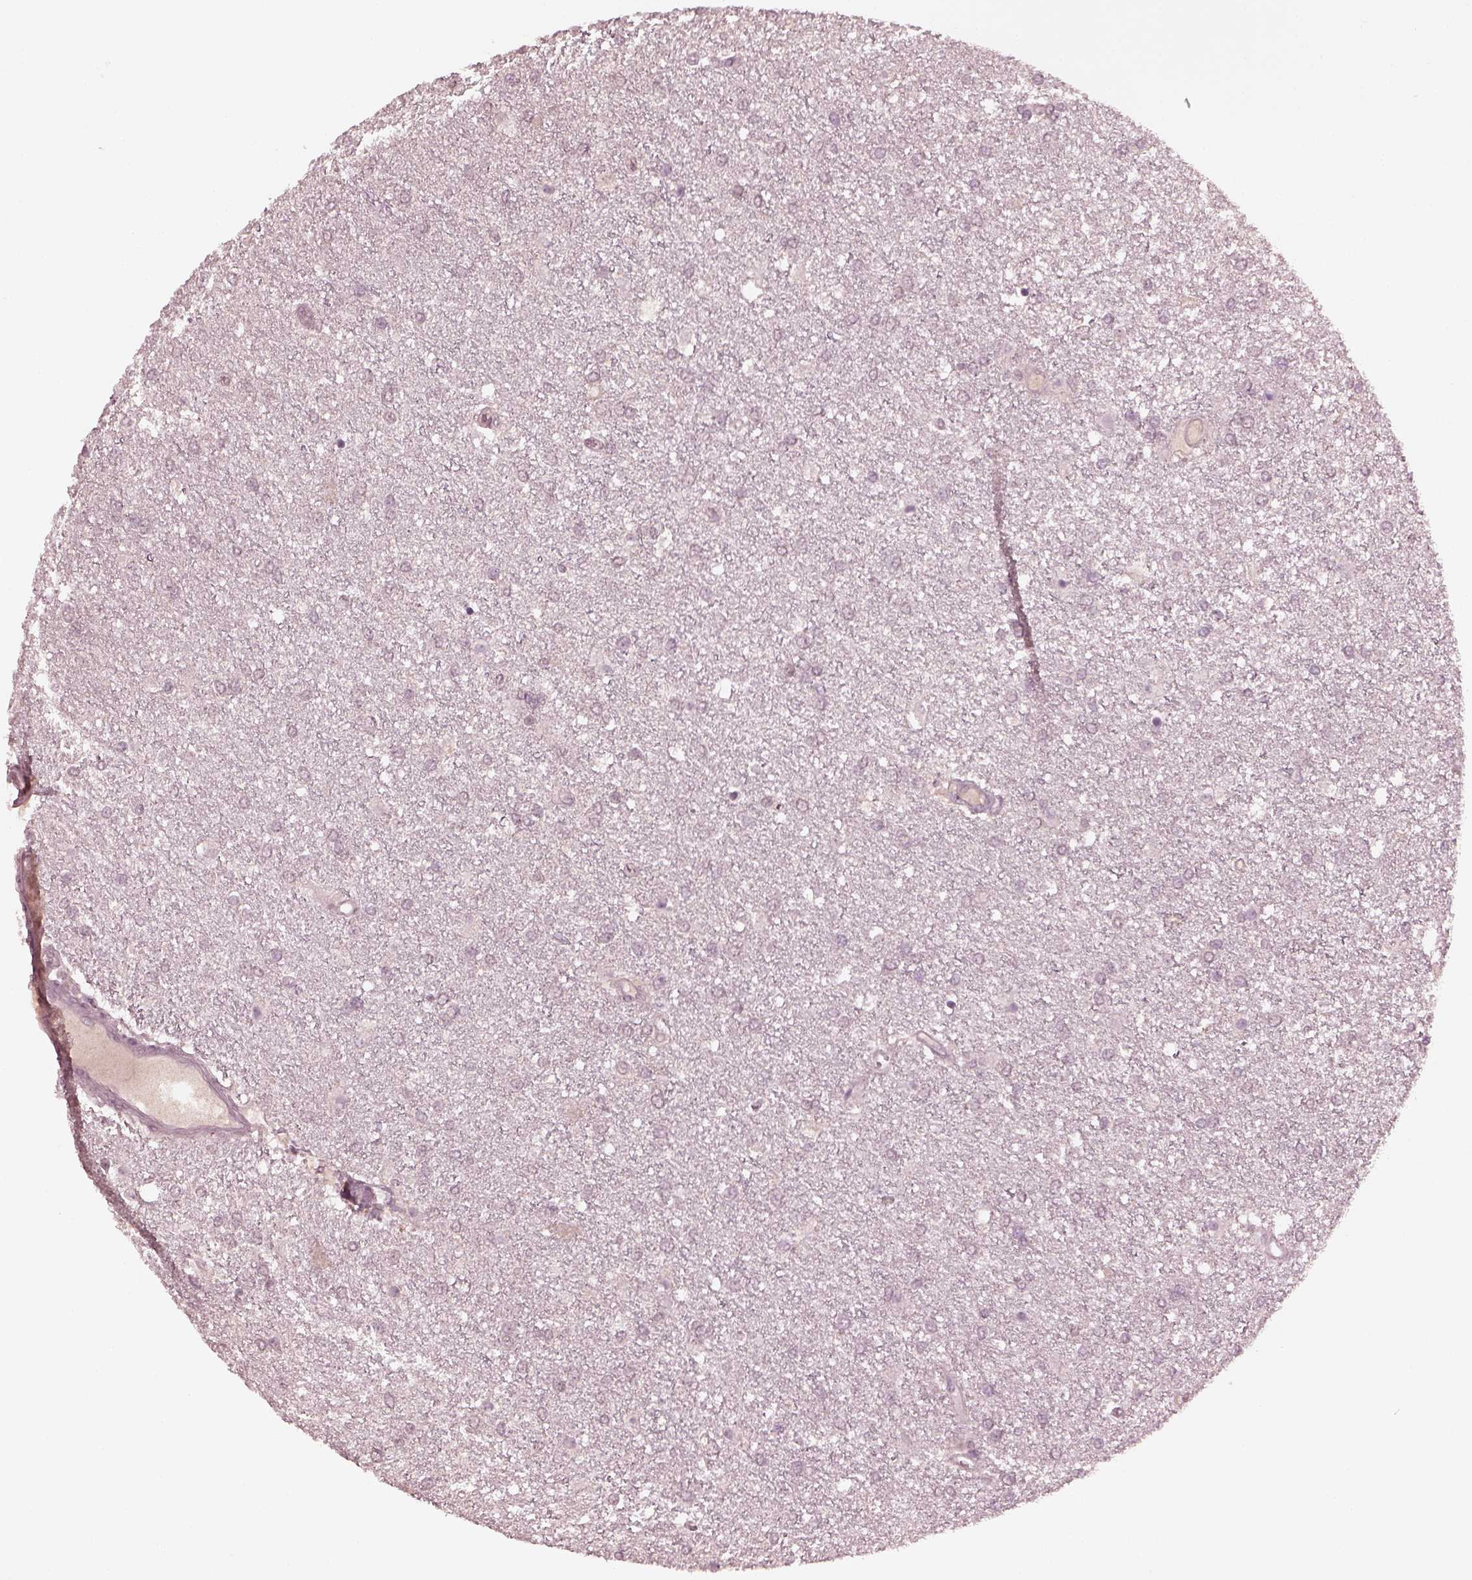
{"staining": {"intensity": "negative", "quantity": "none", "location": "none"}, "tissue": "glioma", "cell_type": "Tumor cells", "image_type": "cancer", "snomed": [{"axis": "morphology", "description": "Glioma, malignant, High grade"}, {"axis": "topography", "description": "Brain"}], "caption": "An IHC histopathology image of high-grade glioma (malignant) is shown. There is no staining in tumor cells of high-grade glioma (malignant).", "gene": "KRT79", "patient": {"sex": "female", "age": 61}}